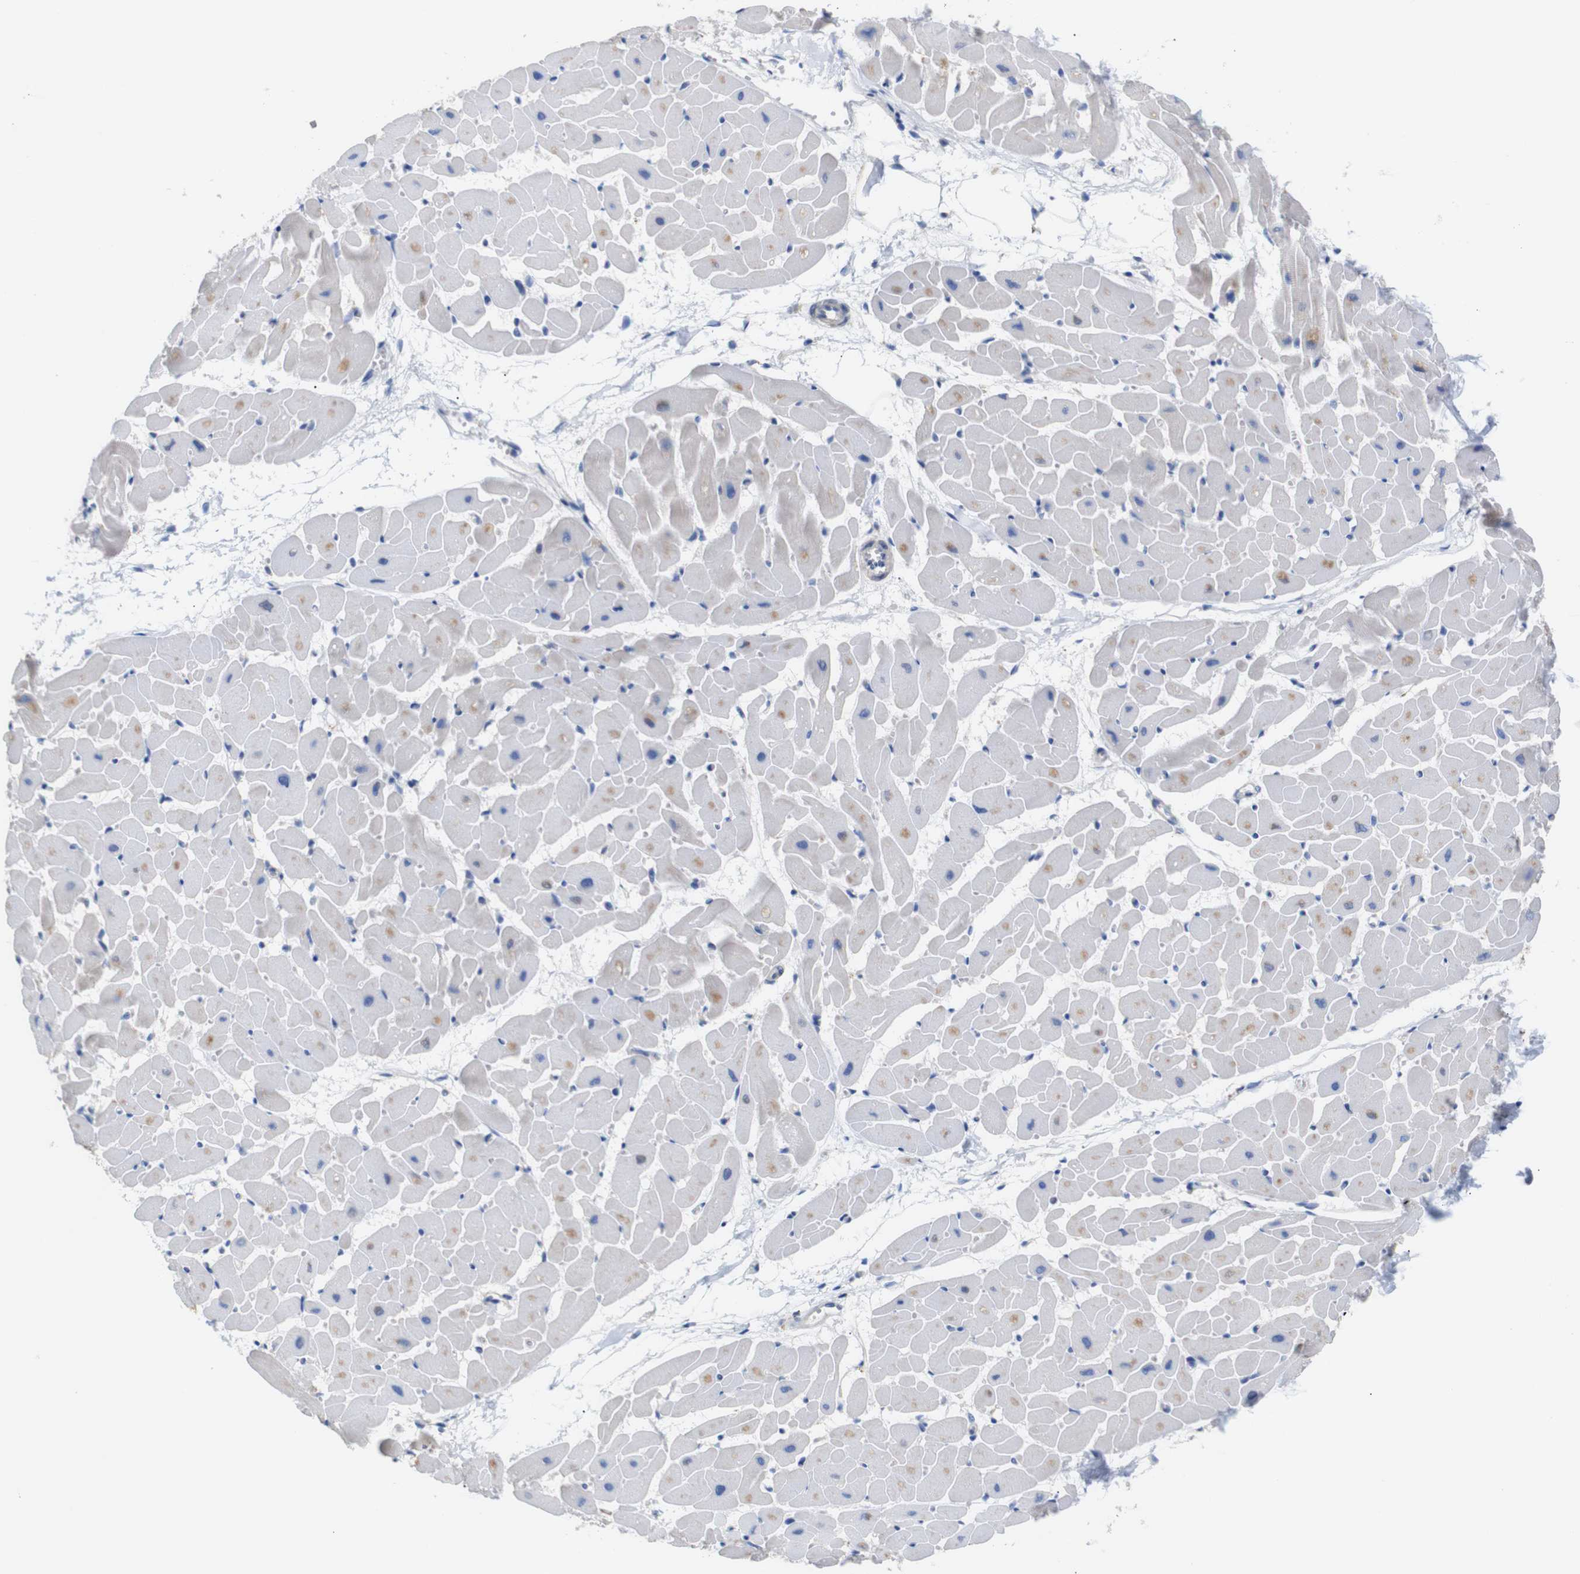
{"staining": {"intensity": "negative", "quantity": "none", "location": "none"}, "tissue": "heart muscle", "cell_type": "Cardiomyocytes", "image_type": "normal", "snomed": [{"axis": "morphology", "description": "Normal tissue, NOS"}, {"axis": "topography", "description": "Heart"}], "caption": "A high-resolution micrograph shows immunohistochemistry (IHC) staining of normal heart muscle, which demonstrates no significant expression in cardiomyocytes. (Brightfield microscopy of DAB IHC at high magnification).", "gene": "ALOX15", "patient": {"sex": "female", "age": 19}}